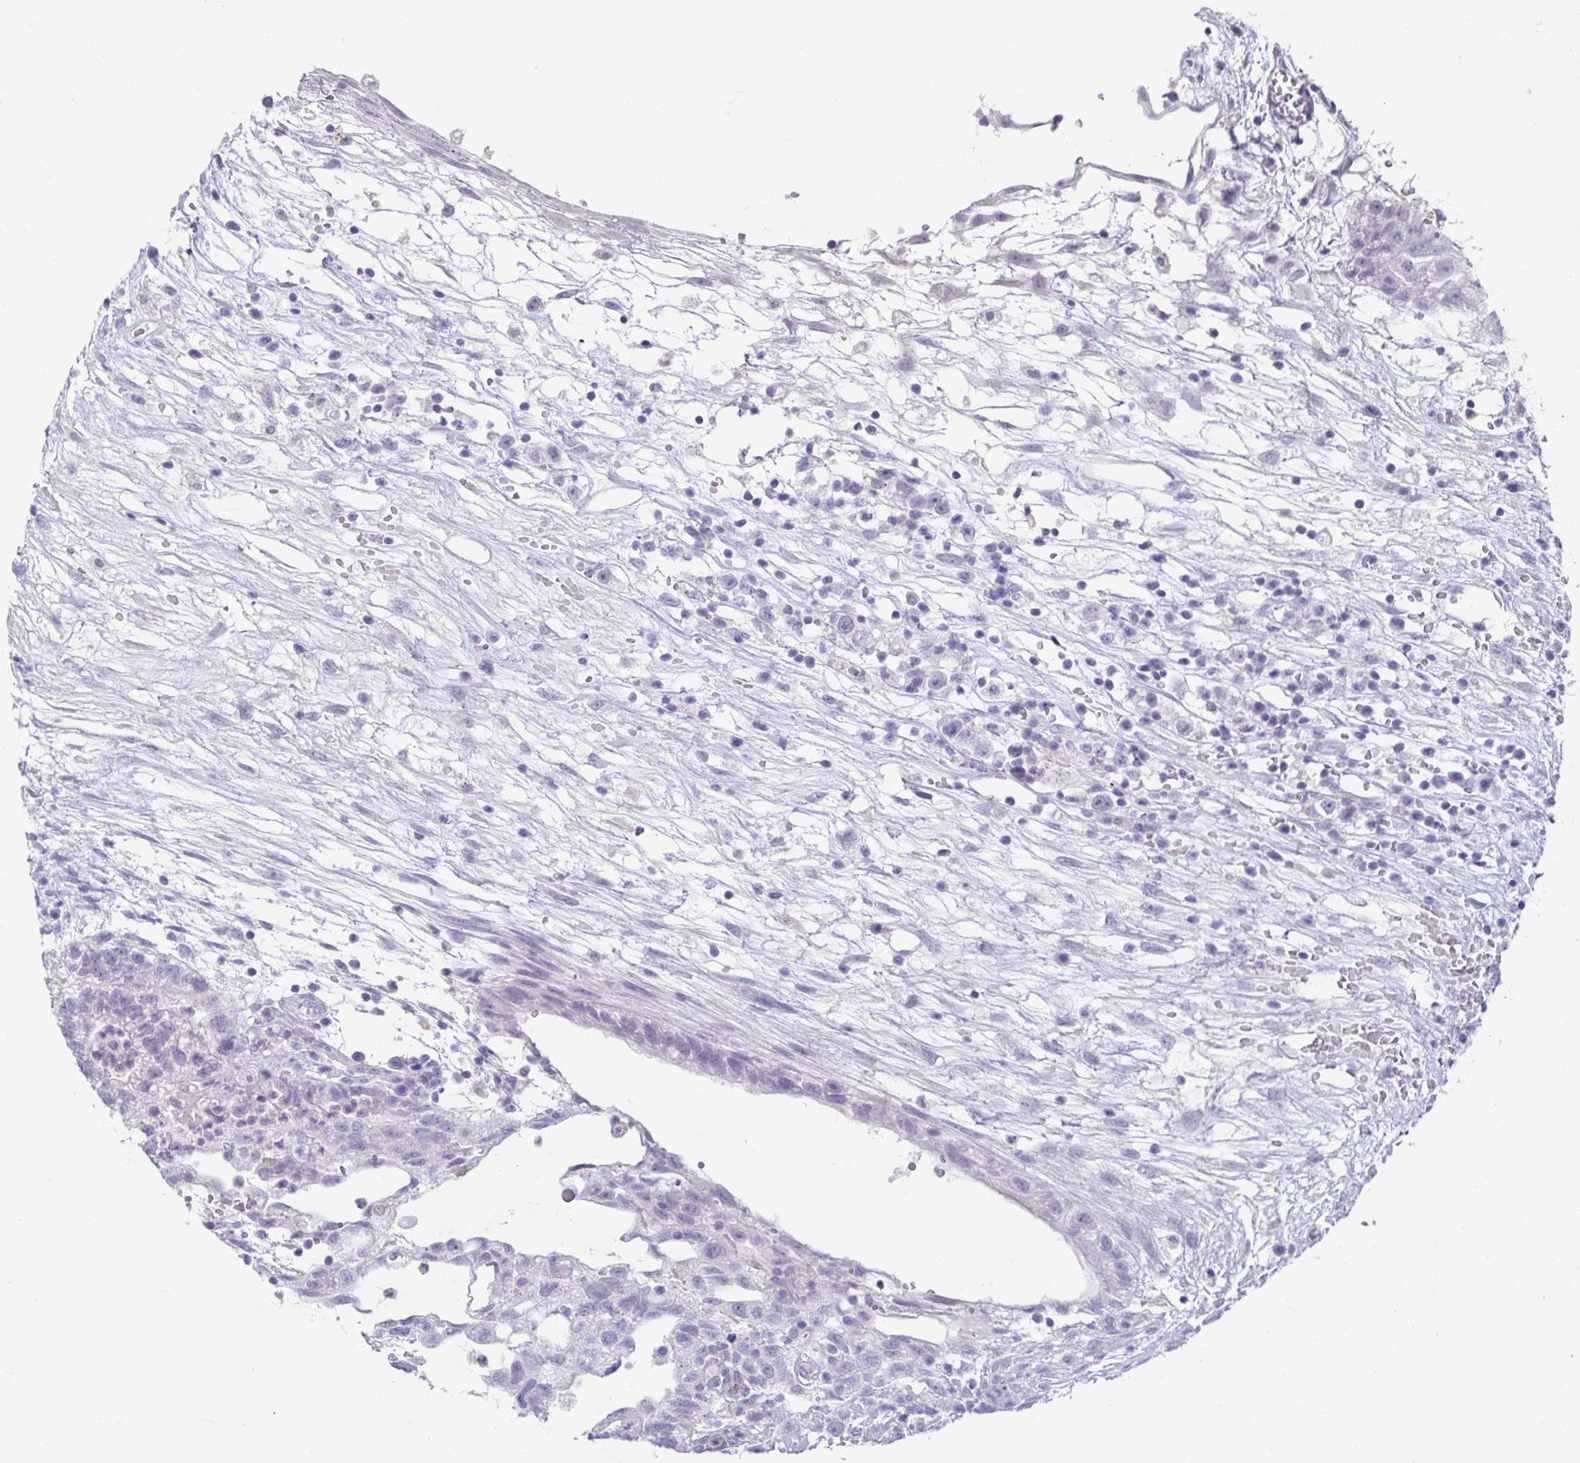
{"staining": {"intensity": "negative", "quantity": "none", "location": "none"}, "tissue": "testis cancer", "cell_type": "Tumor cells", "image_type": "cancer", "snomed": [{"axis": "morphology", "description": "Normal tissue, NOS"}, {"axis": "morphology", "description": "Carcinoma, Embryonal, NOS"}, {"axis": "topography", "description": "Testis"}], "caption": "There is no significant staining in tumor cells of testis embryonal carcinoma. (Stains: DAB immunohistochemistry (IHC) with hematoxylin counter stain, Microscopy: brightfield microscopy at high magnification).", "gene": "CXCR1", "patient": {"sex": "male", "age": 32}}